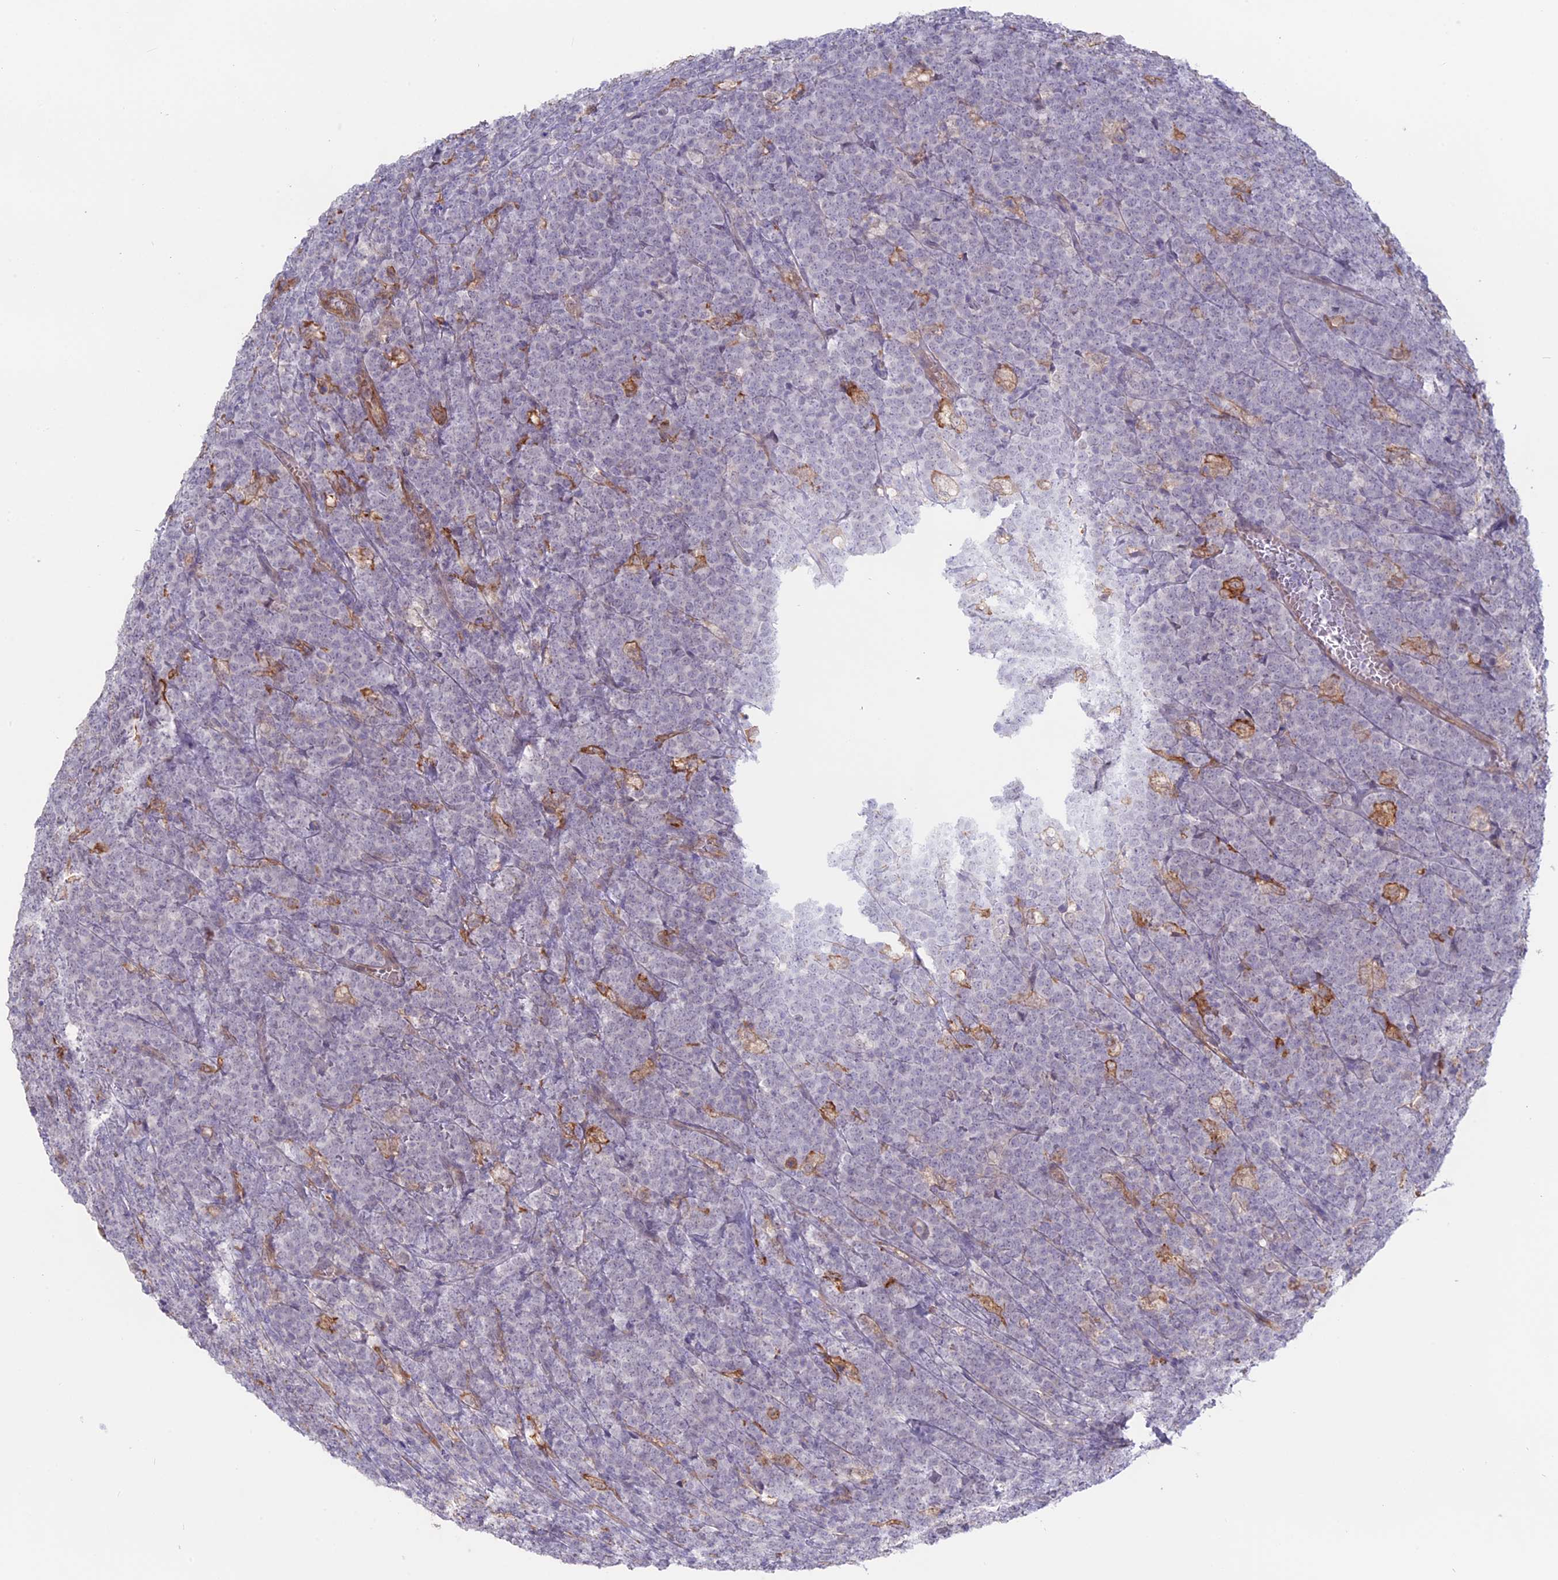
{"staining": {"intensity": "negative", "quantity": "none", "location": "none"}, "tissue": "lymphoma", "cell_type": "Tumor cells", "image_type": "cancer", "snomed": [{"axis": "morphology", "description": "Malignant lymphoma, non-Hodgkin's type, High grade"}, {"axis": "topography", "description": "Small intestine"}], "caption": "Tumor cells are negative for protein expression in human malignant lymphoma, non-Hodgkin's type (high-grade). The staining was performed using DAB (3,3'-diaminobenzidine) to visualize the protein expression in brown, while the nuclei were stained in blue with hematoxylin (Magnification: 20x).", "gene": "MYO5B", "patient": {"sex": "male", "age": 8}}